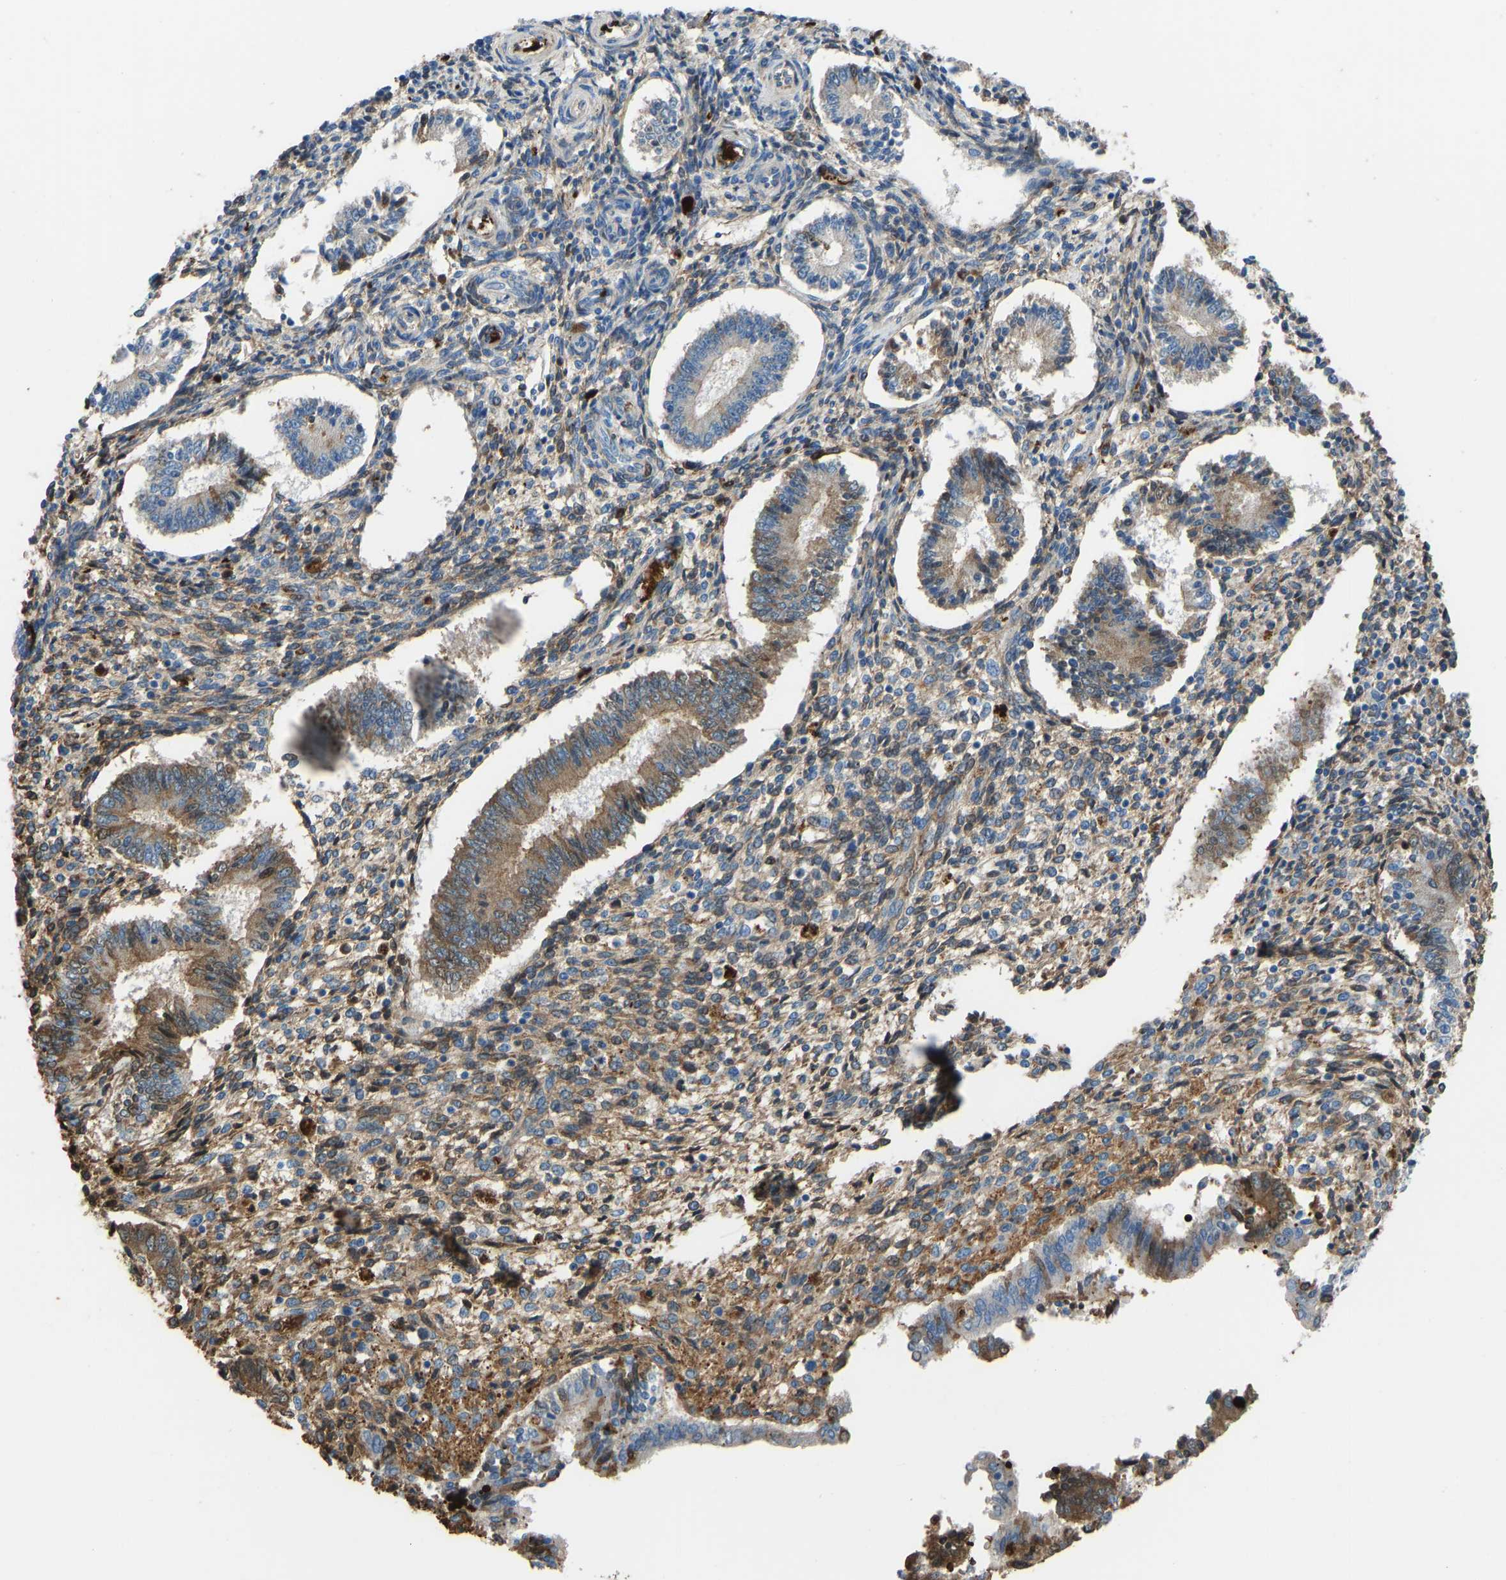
{"staining": {"intensity": "moderate", "quantity": "25%-75%", "location": "cytoplasmic/membranous"}, "tissue": "endometrium", "cell_type": "Cells in endometrial stroma", "image_type": "normal", "snomed": [{"axis": "morphology", "description": "Normal tissue, NOS"}, {"axis": "topography", "description": "Endometrium"}], "caption": "Cells in endometrial stroma display medium levels of moderate cytoplasmic/membranous staining in approximately 25%-75% of cells in benign human endometrium. (DAB (3,3'-diaminobenzidine) IHC with brightfield microscopy, high magnification).", "gene": "PIGS", "patient": {"sex": "female", "age": 42}}